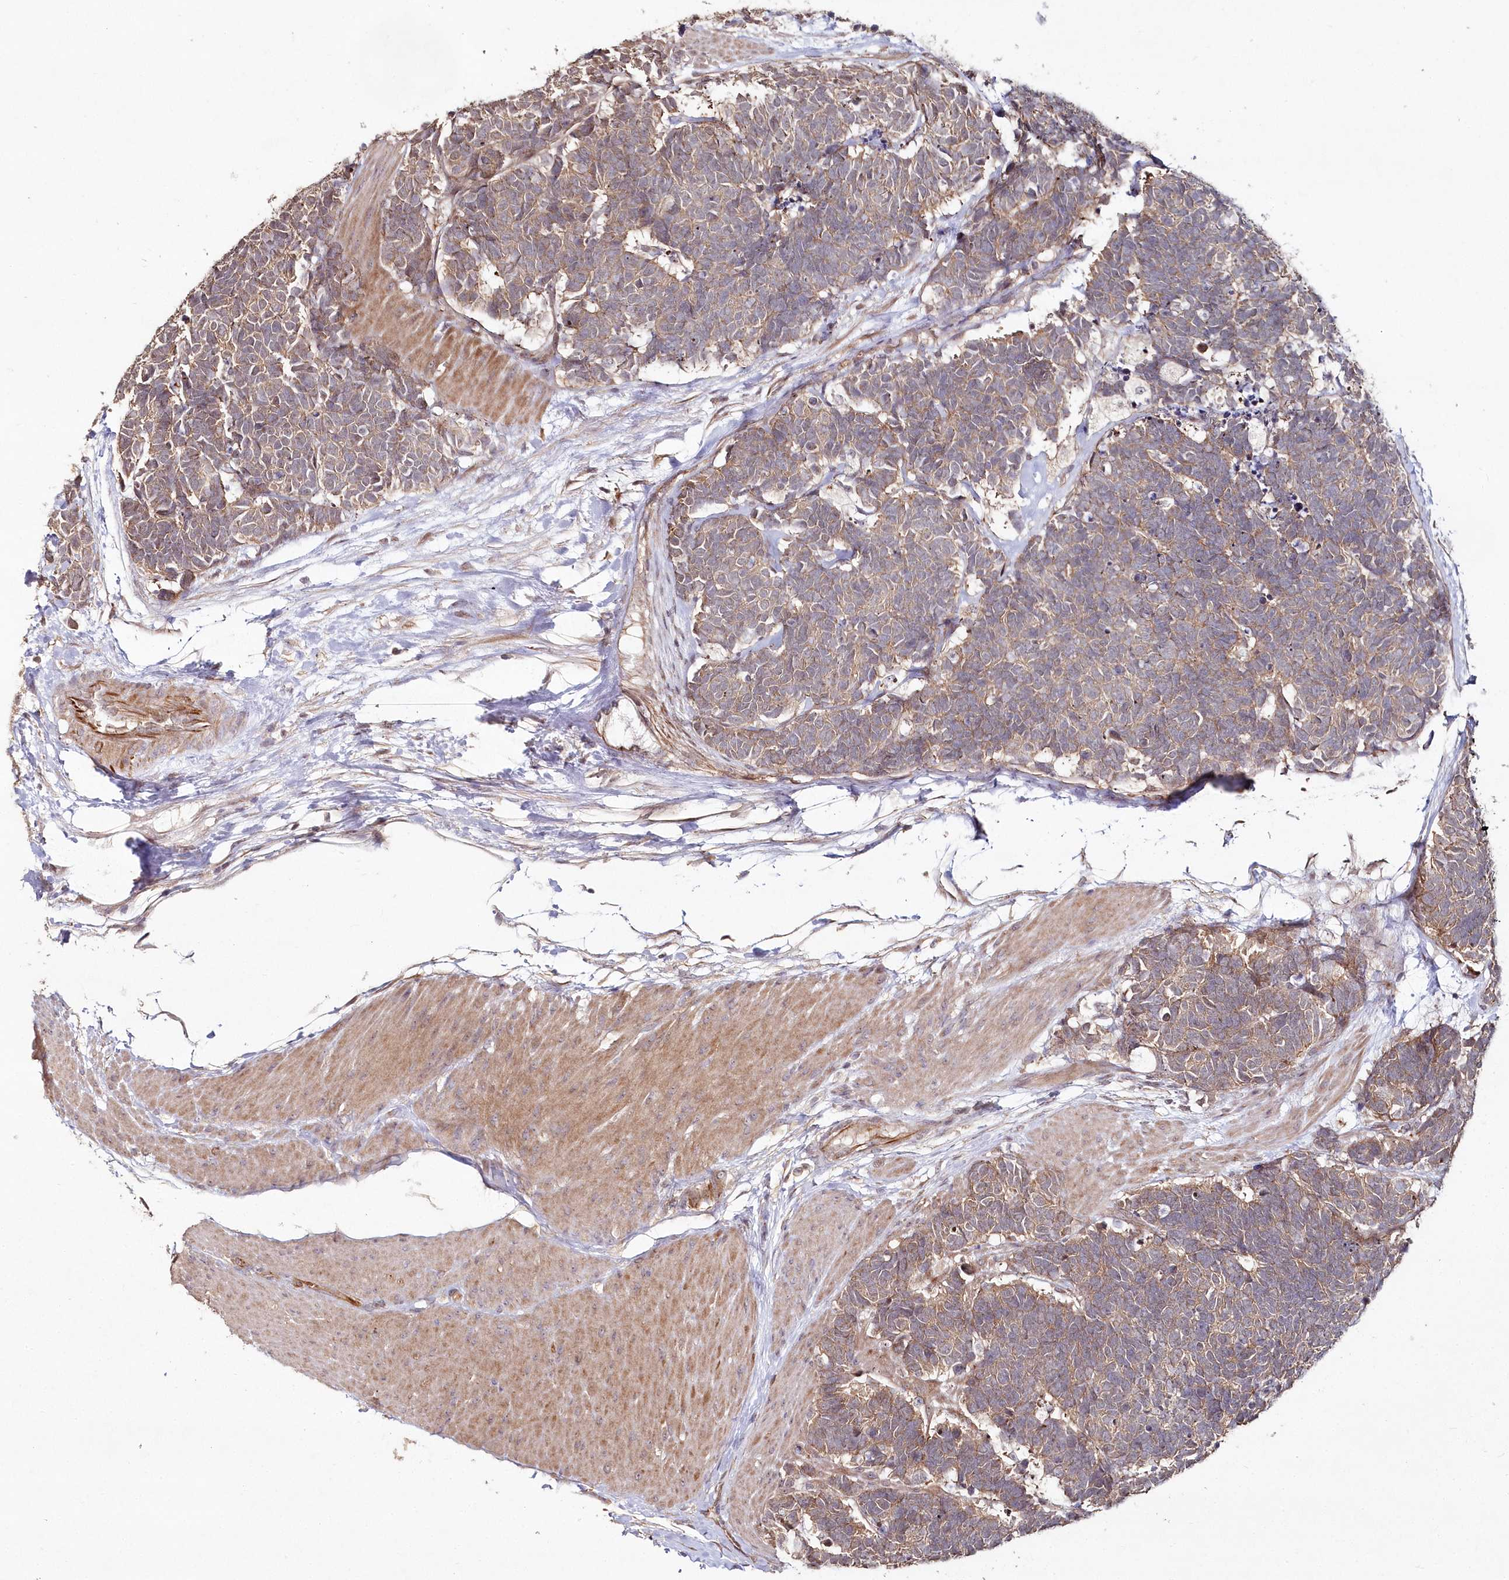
{"staining": {"intensity": "weak", "quantity": ">75%", "location": "cytoplasmic/membranous"}, "tissue": "carcinoid", "cell_type": "Tumor cells", "image_type": "cancer", "snomed": [{"axis": "morphology", "description": "Carcinoma, NOS"}, {"axis": "morphology", "description": "Carcinoid, malignant, NOS"}, {"axis": "topography", "description": "Urinary bladder"}], "caption": "Immunohistochemical staining of human carcinoid (malignant) displays low levels of weak cytoplasmic/membranous protein expression in about >75% of tumor cells.", "gene": "HYCC2", "patient": {"sex": "male", "age": 57}}